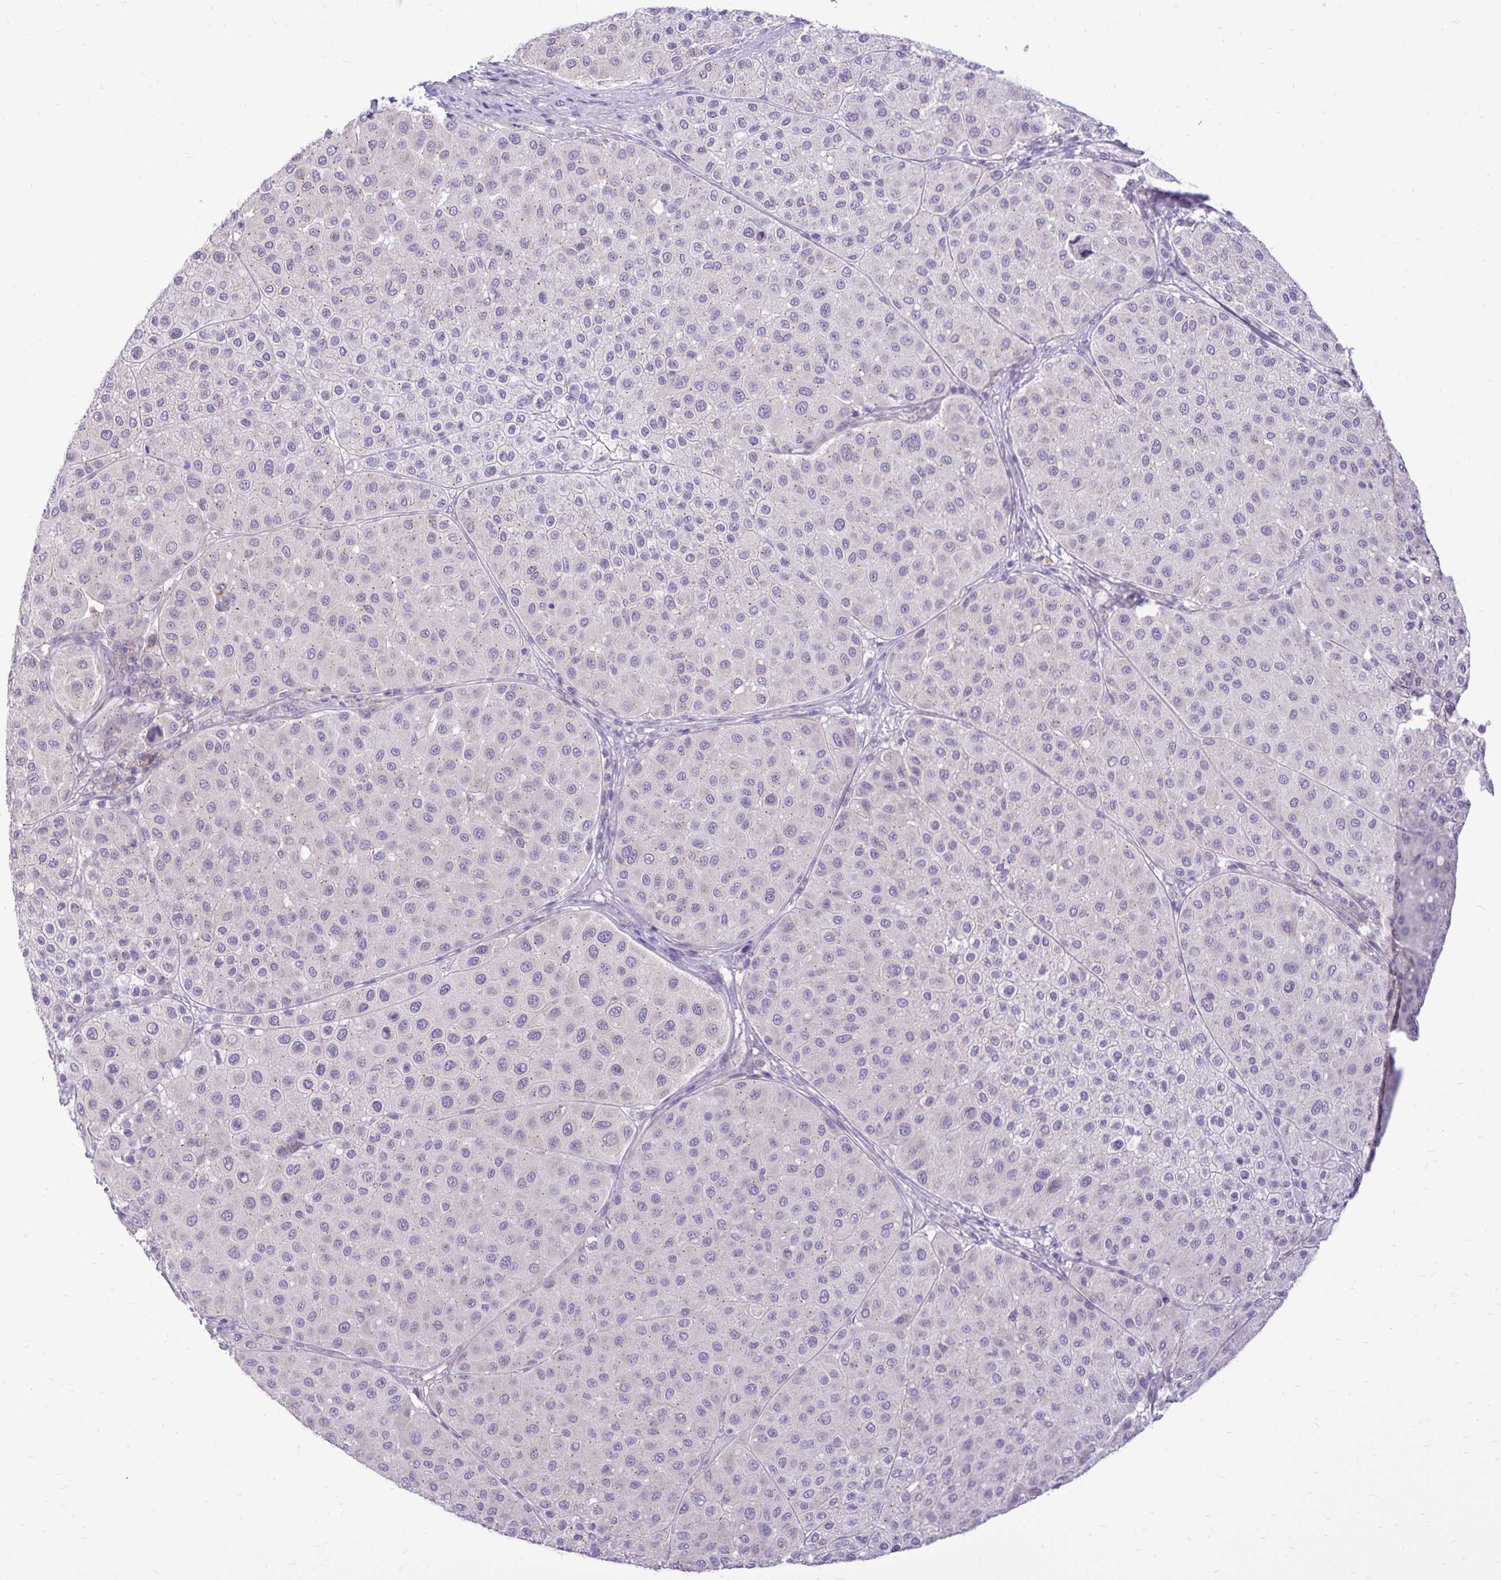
{"staining": {"intensity": "weak", "quantity": "<25%", "location": "cytoplasmic/membranous"}, "tissue": "melanoma", "cell_type": "Tumor cells", "image_type": "cancer", "snomed": [{"axis": "morphology", "description": "Malignant melanoma, Metastatic site"}, {"axis": "topography", "description": "Smooth muscle"}], "caption": "Protein analysis of melanoma displays no significant expression in tumor cells.", "gene": "CEACAM18", "patient": {"sex": "male", "age": 41}}